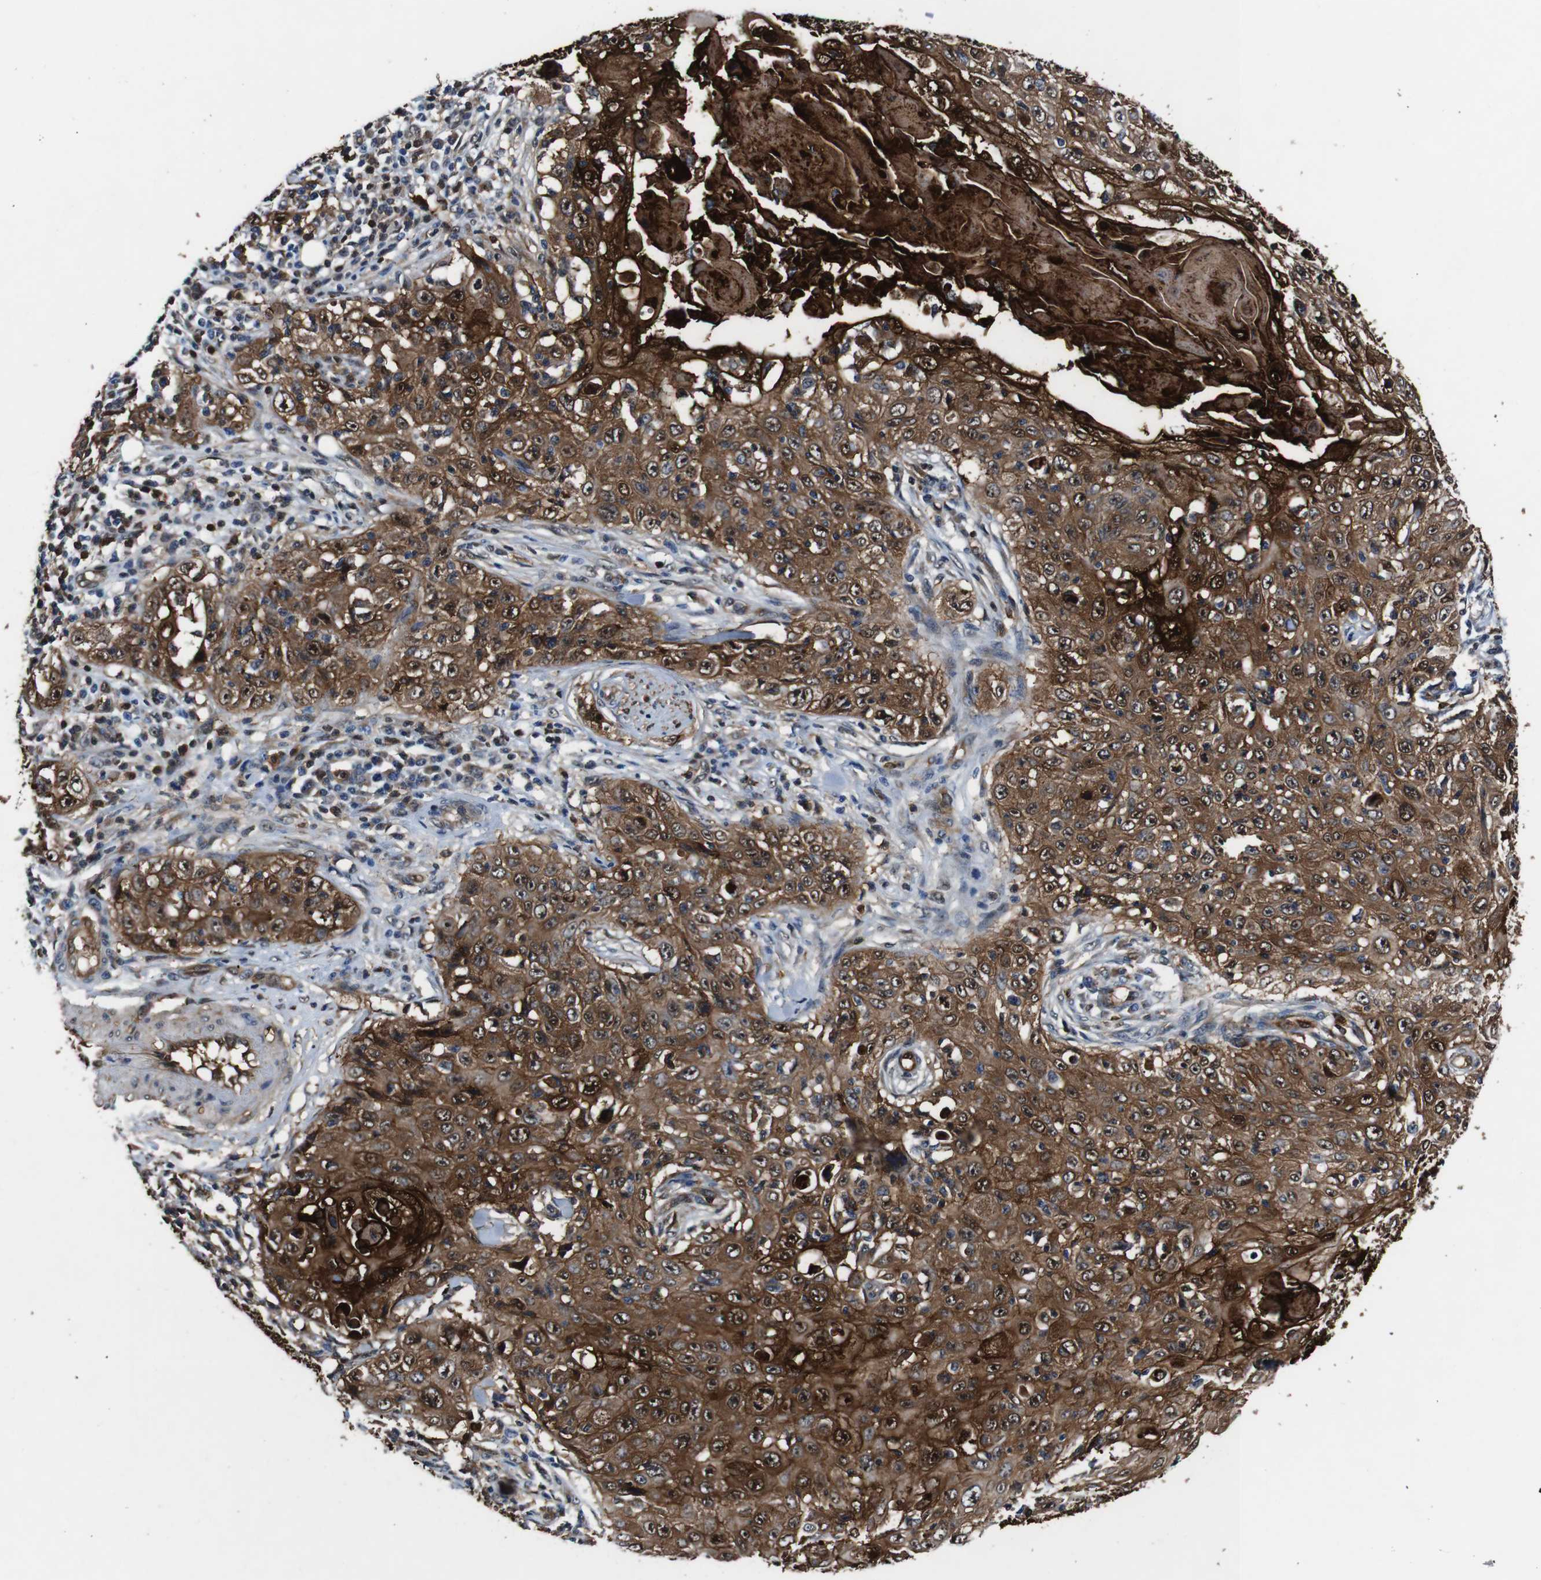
{"staining": {"intensity": "strong", "quantity": ">75%", "location": "cytoplasmic/membranous,nuclear"}, "tissue": "skin cancer", "cell_type": "Tumor cells", "image_type": "cancer", "snomed": [{"axis": "morphology", "description": "Squamous cell carcinoma, NOS"}, {"axis": "topography", "description": "Skin"}], "caption": "Tumor cells show high levels of strong cytoplasmic/membranous and nuclear staining in about >75% of cells in human skin cancer.", "gene": "ANXA1", "patient": {"sex": "male", "age": 86}}